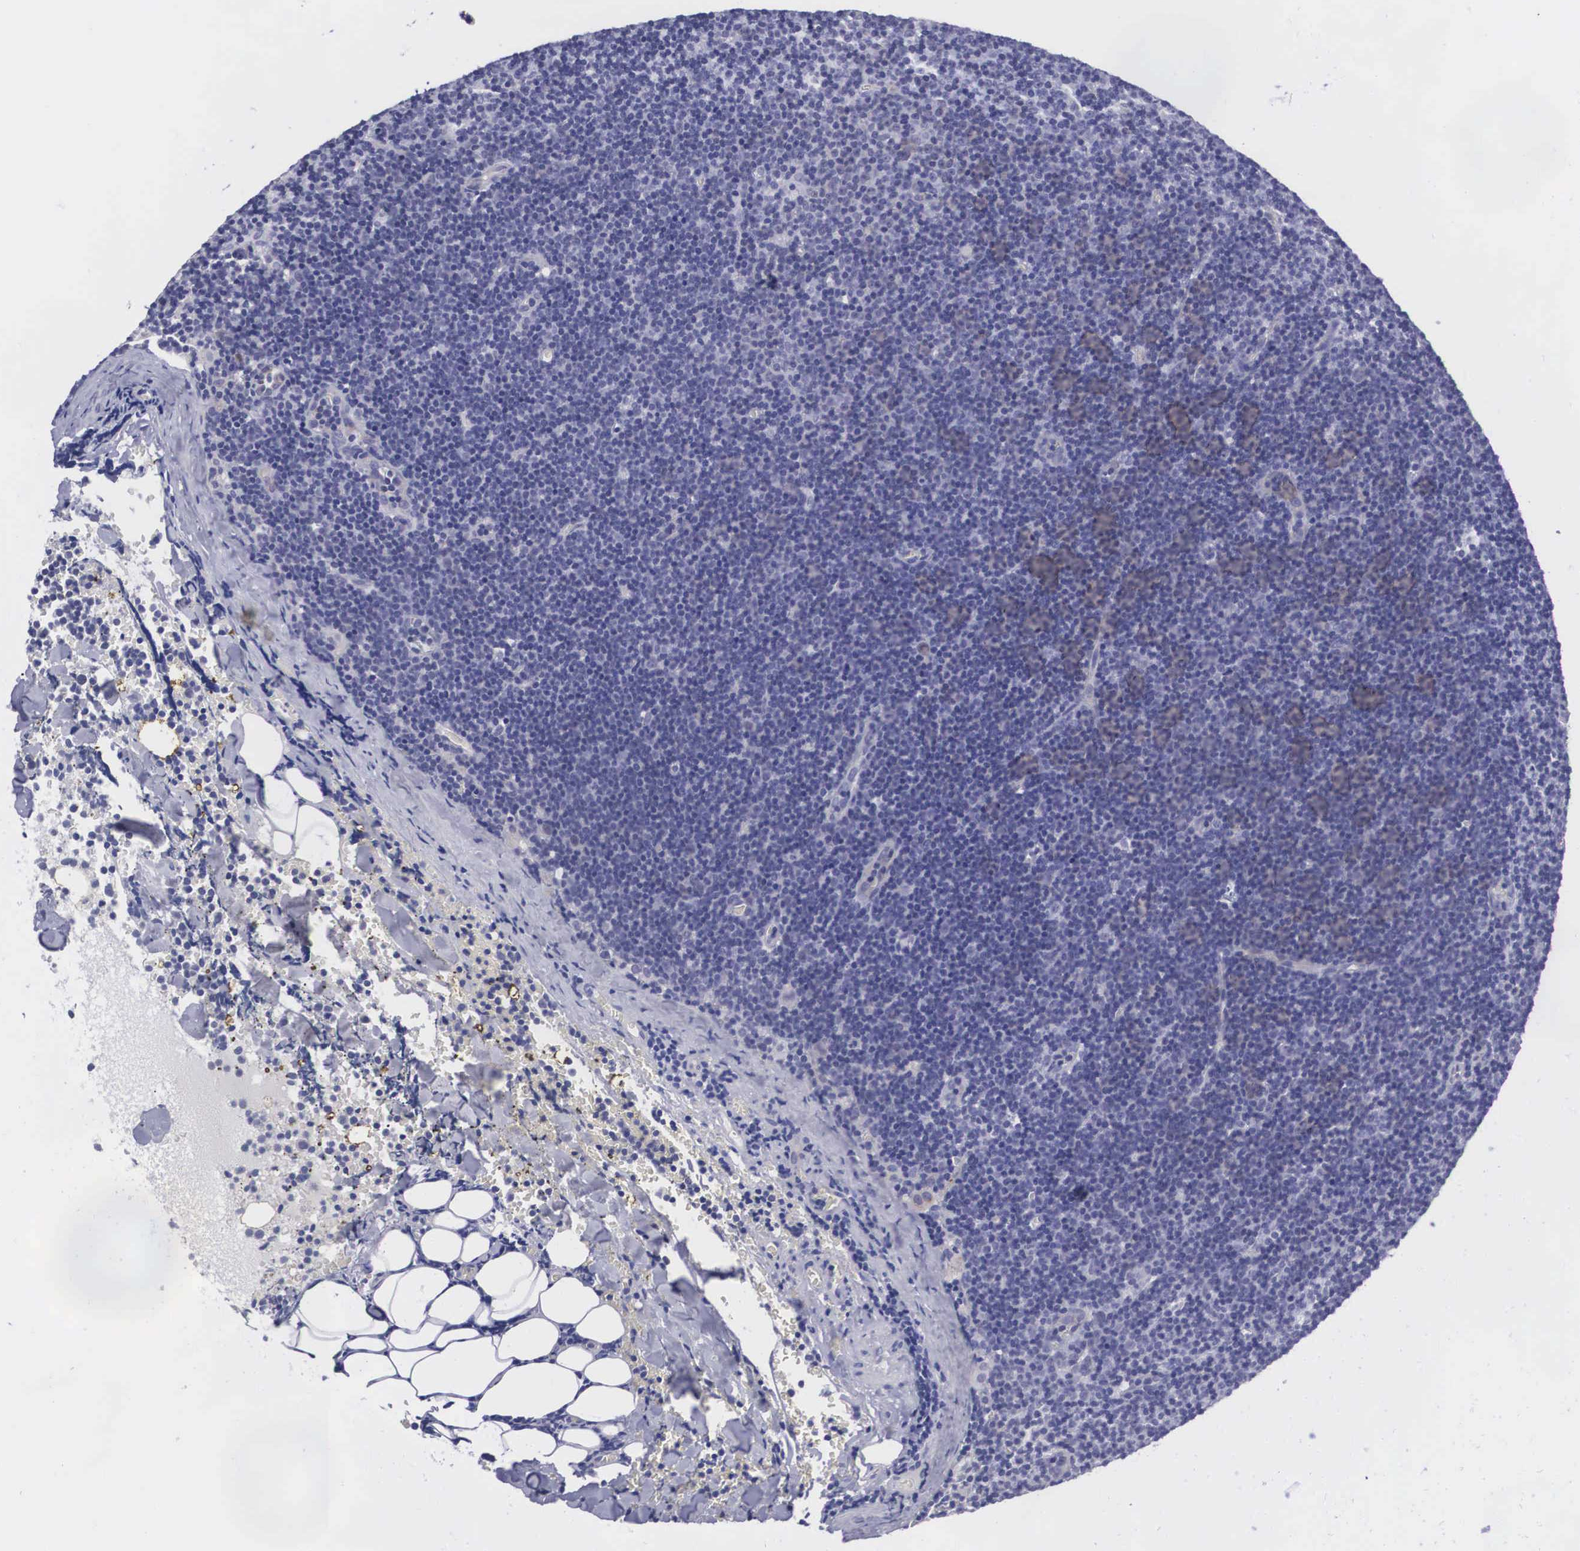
{"staining": {"intensity": "negative", "quantity": "none", "location": "none"}, "tissue": "lymphoma", "cell_type": "Tumor cells", "image_type": "cancer", "snomed": [{"axis": "morphology", "description": "Malignant lymphoma, non-Hodgkin's type, Low grade"}, {"axis": "topography", "description": "Lymph node"}], "caption": "Micrograph shows no protein expression in tumor cells of lymphoma tissue.", "gene": "MAST4", "patient": {"sex": "male", "age": 57}}